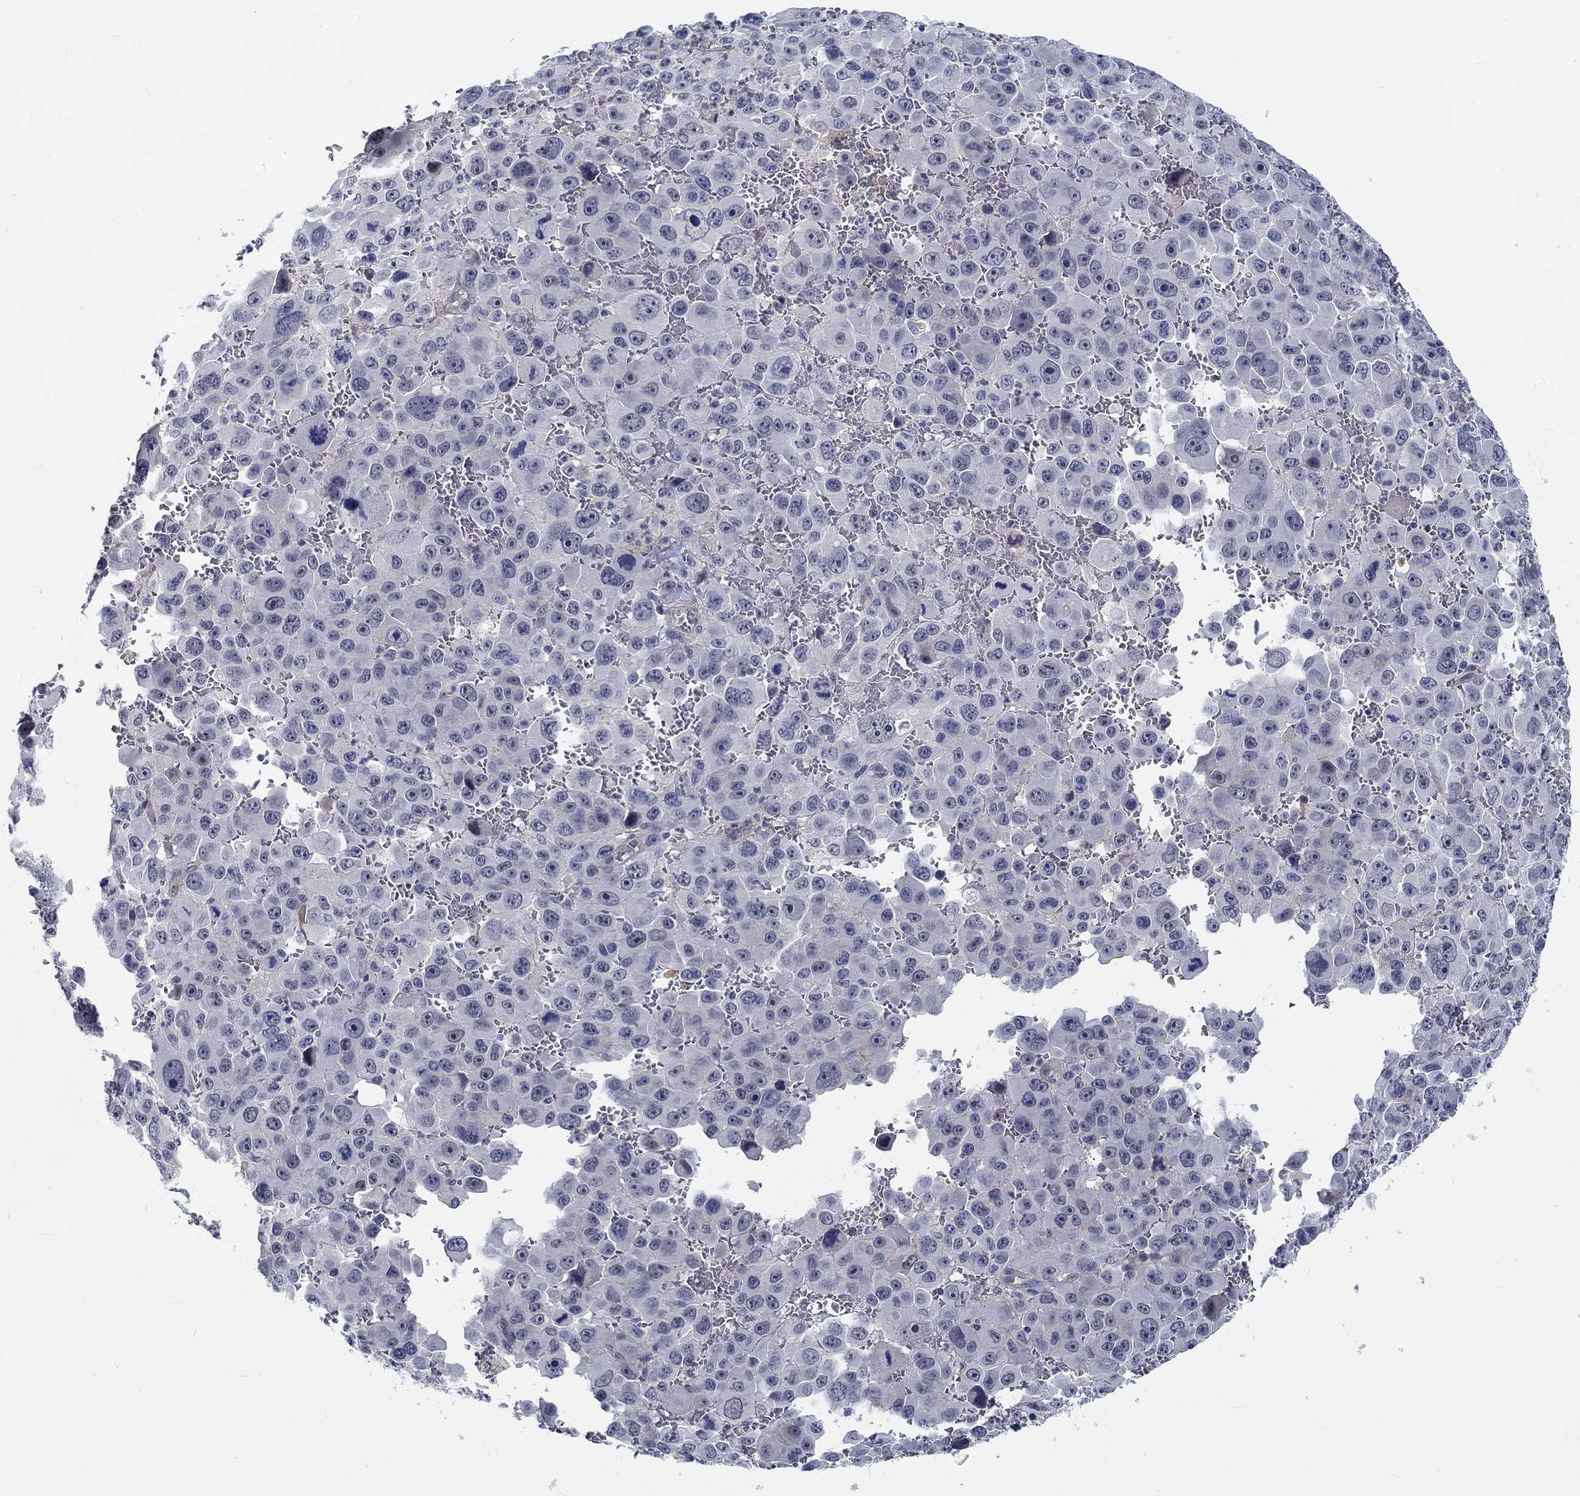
{"staining": {"intensity": "negative", "quantity": "none", "location": "none"}, "tissue": "melanoma", "cell_type": "Tumor cells", "image_type": "cancer", "snomed": [{"axis": "morphology", "description": "Malignant melanoma, NOS"}, {"axis": "topography", "description": "Skin"}], "caption": "A photomicrograph of human malignant melanoma is negative for staining in tumor cells.", "gene": "MYBPC1", "patient": {"sex": "female", "age": 91}}